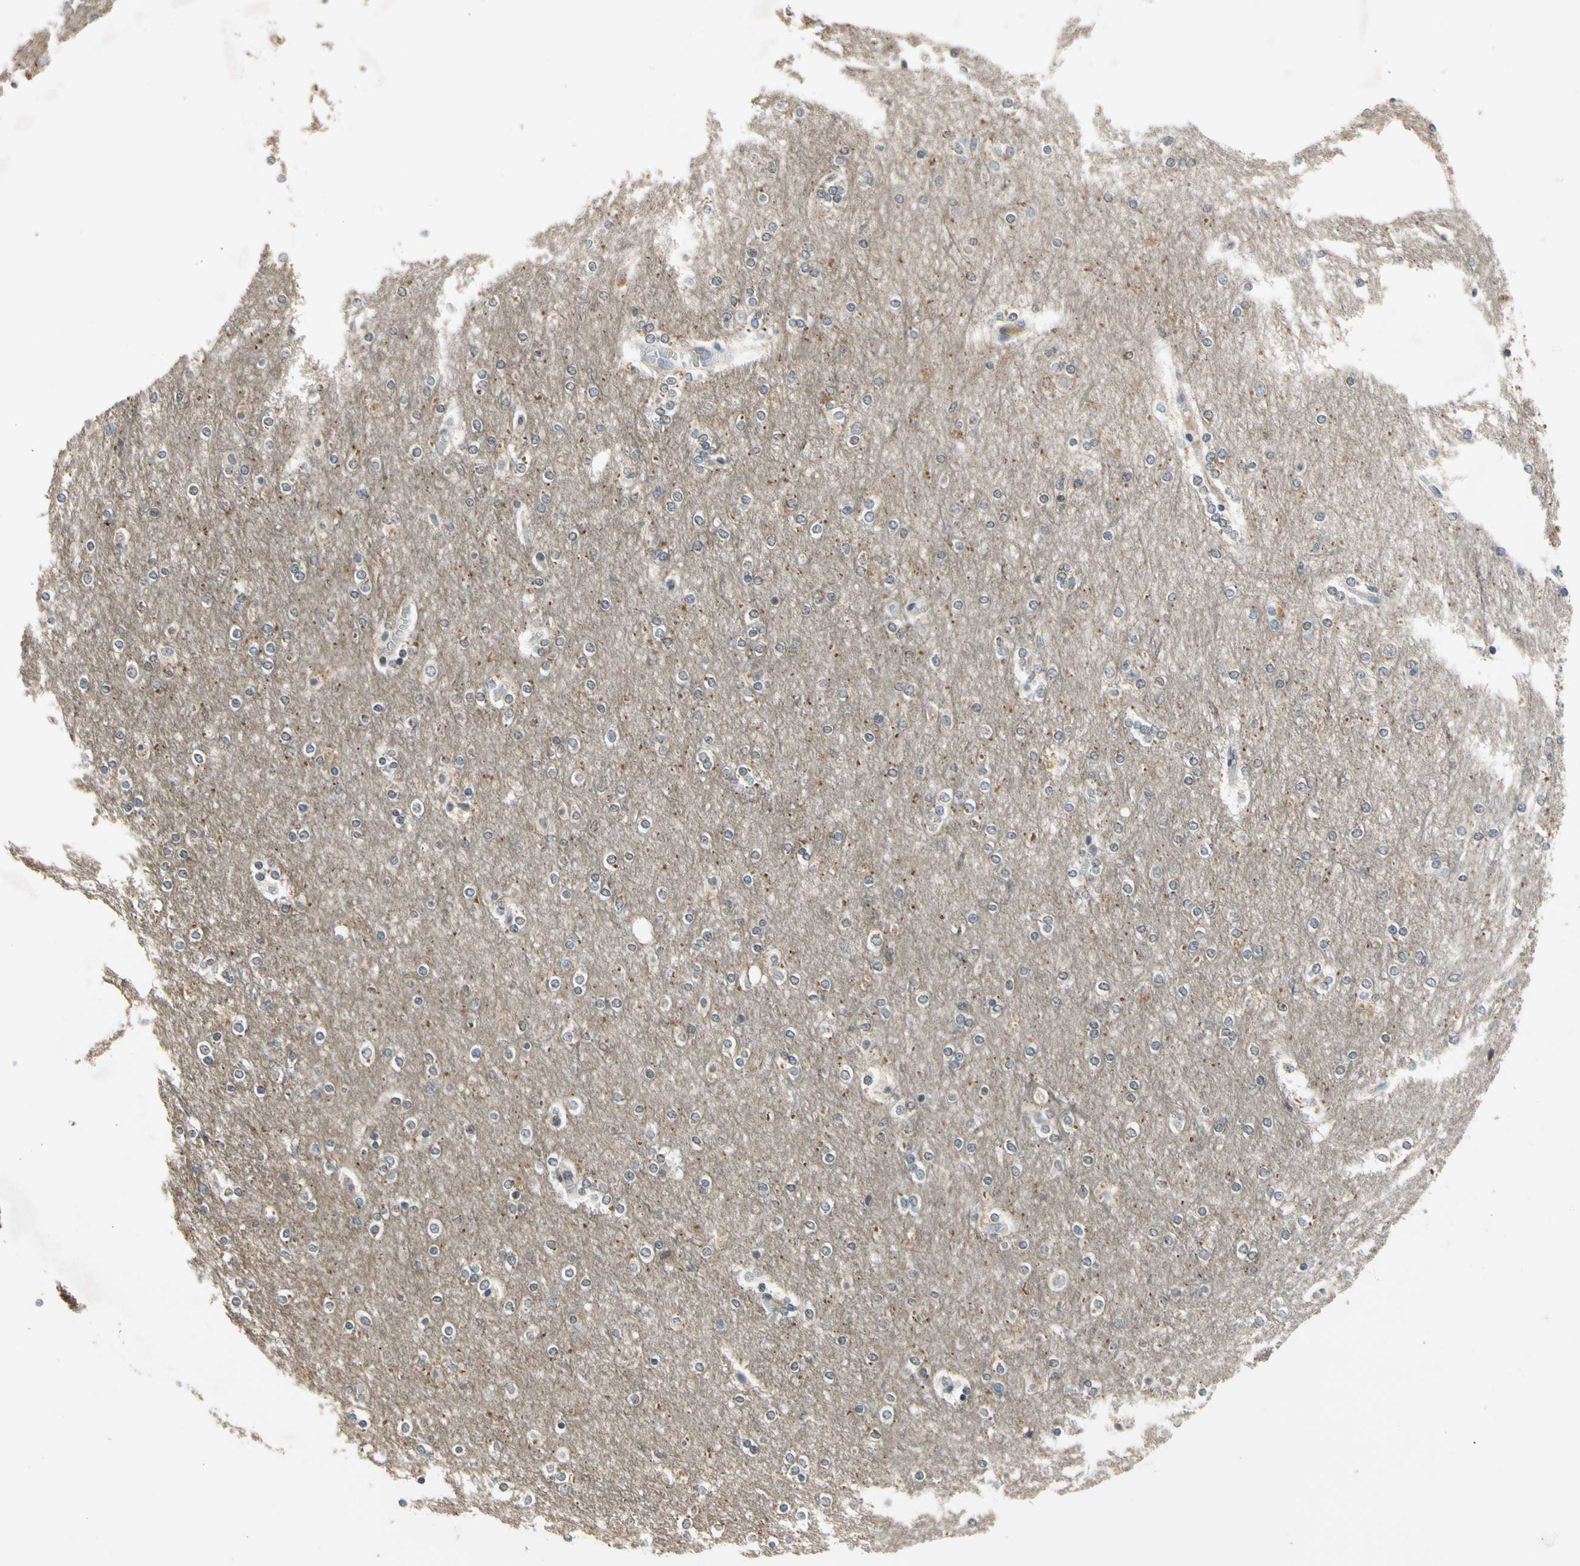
{"staining": {"intensity": "negative", "quantity": "none", "location": "none"}, "tissue": "cerebral cortex", "cell_type": "Endothelial cells", "image_type": "normal", "snomed": [{"axis": "morphology", "description": "Normal tissue, NOS"}, {"axis": "topography", "description": "Cerebral cortex"}], "caption": "IHC micrograph of normal human cerebral cortex stained for a protein (brown), which shows no expression in endothelial cells.", "gene": "RIOX2", "patient": {"sex": "female", "age": 54}}